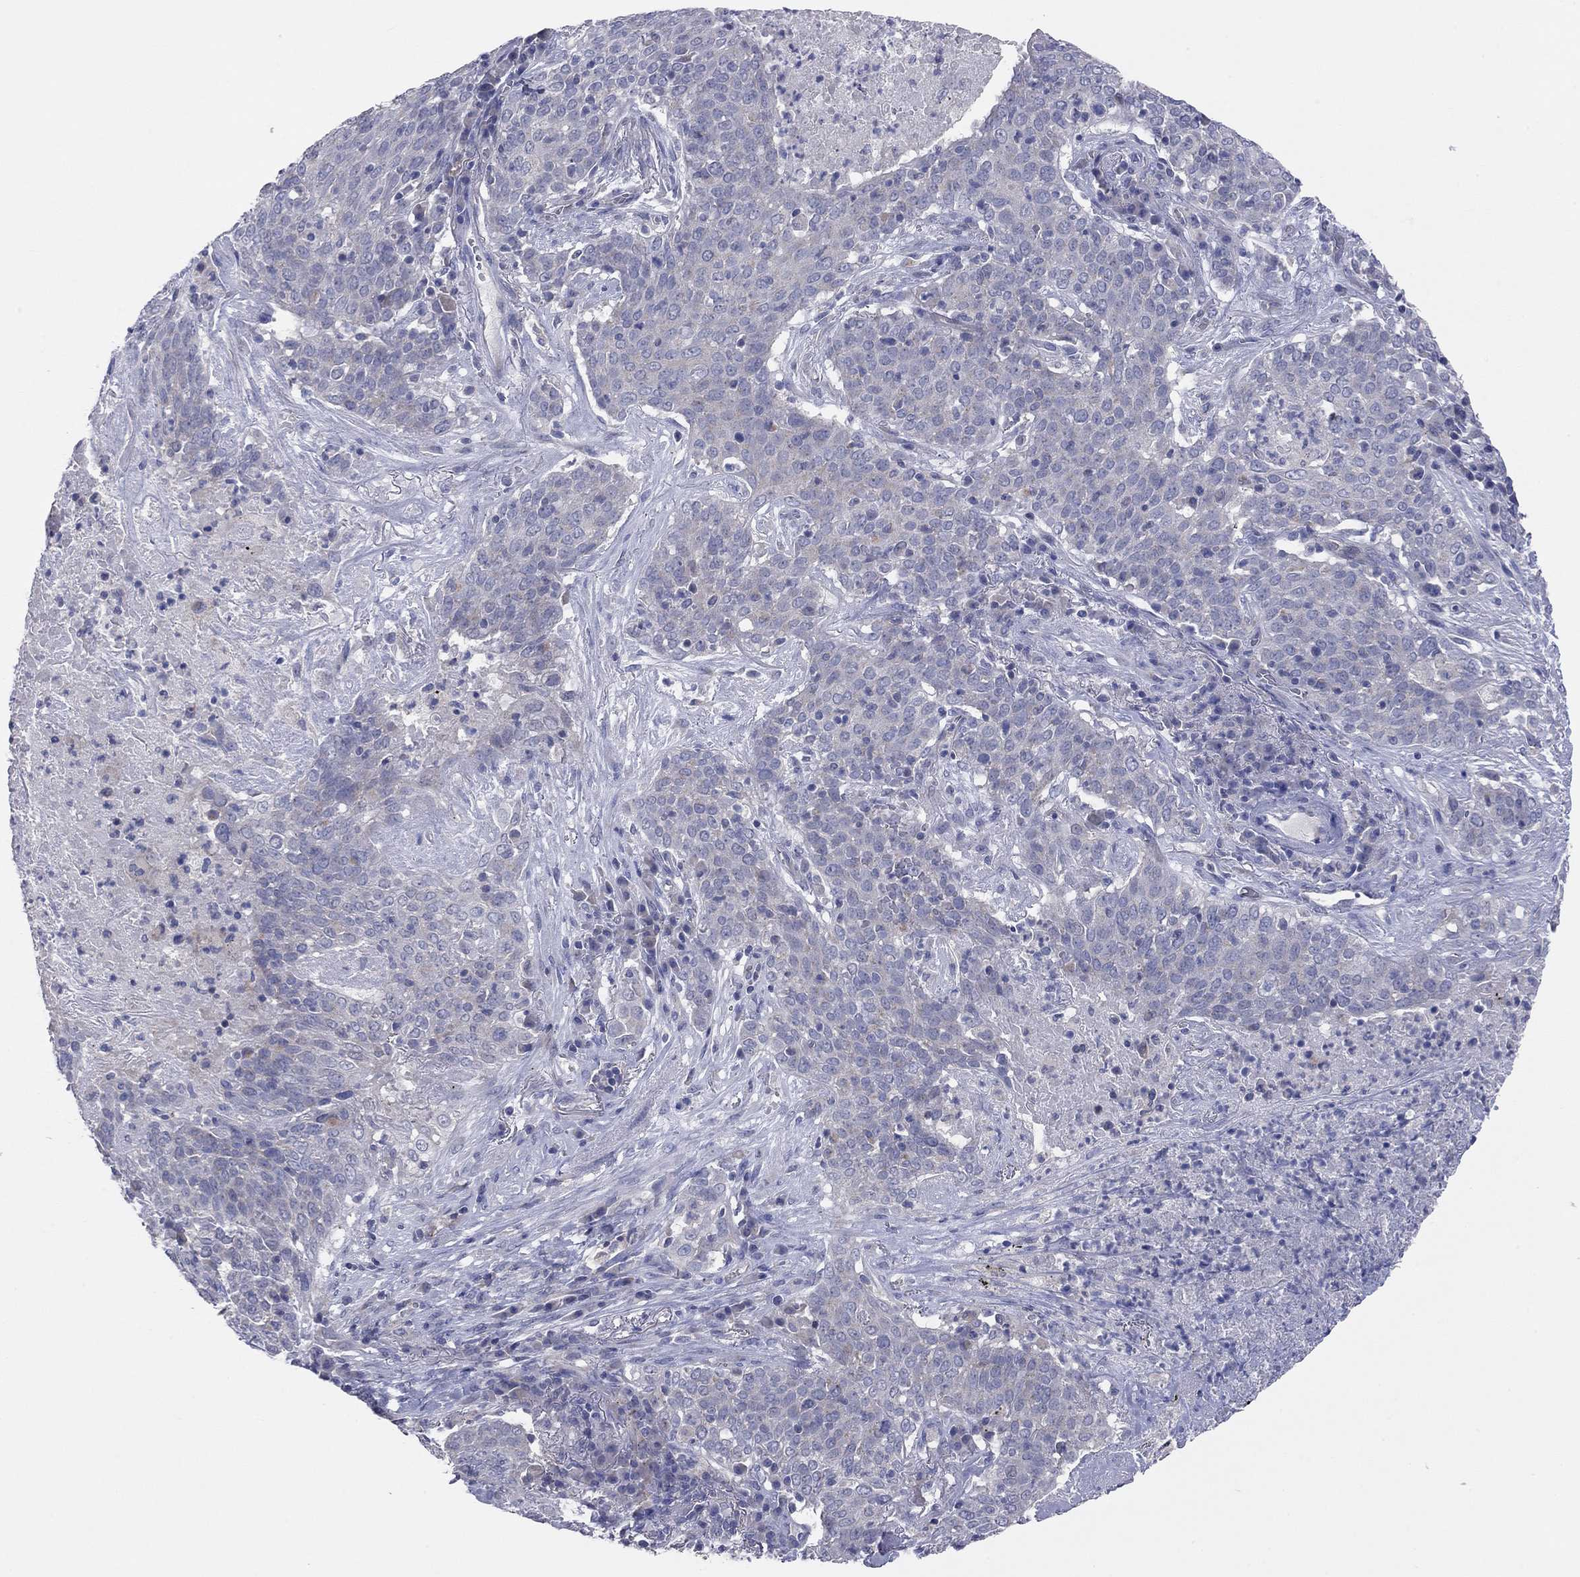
{"staining": {"intensity": "weak", "quantity": "<25%", "location": "cytoplasmic/membranous"}, "tissue": "lung cancer", "cell_type": "Tumor cells", "image_type": "cancer", "snomed": [{"axis": "morphology", "description": "Squamous cell carcinoma, NOS"}, {"axis": "topography", "description": "Lung"}], "caption": "Human lung cancer (squamous cell carcinoma) stained for a protein using IHC displays no positivity in tumor cells.", "gene": "KCNB1", "patient": {"sex": "male", "age": 82}}